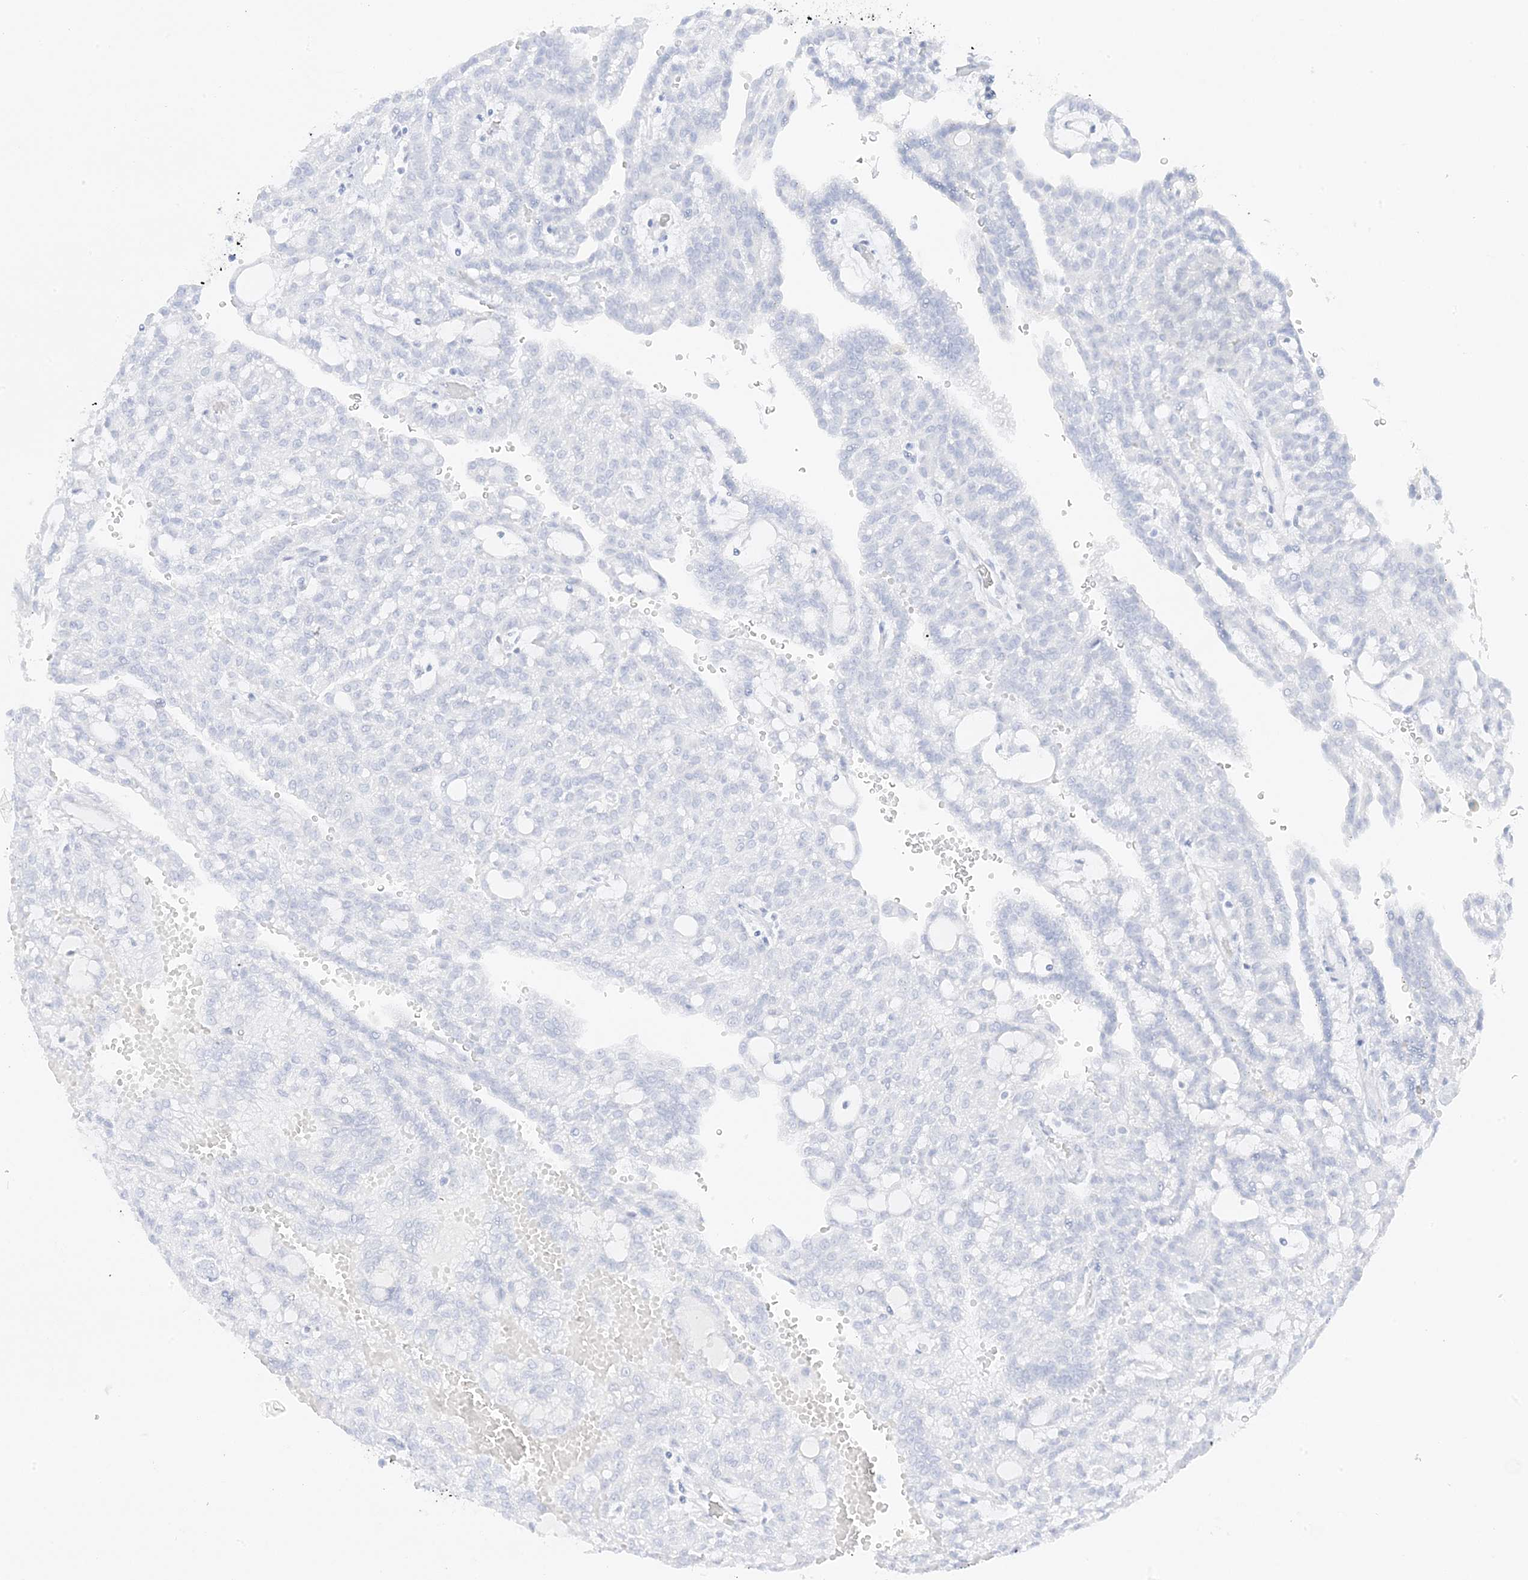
{"staining": {"intensity": "negative", "quantity": "none", "location": "none"}, "tissue": "renal cancer", "cell_type": "Tumor cells", "image_type": "cancer", "snomed": [{"axis": "morphology", "description": "Adenocarcinoma, NOS"}, {"axis": "topography", "description": "Kidney"}], "caption": "Adenocarcinoma (renal) was stained to show a protein in brown. There is no significant expression in tumor cells.", "gene": "SLC22A13", "patient": {"sex": "male", "age": 63}}